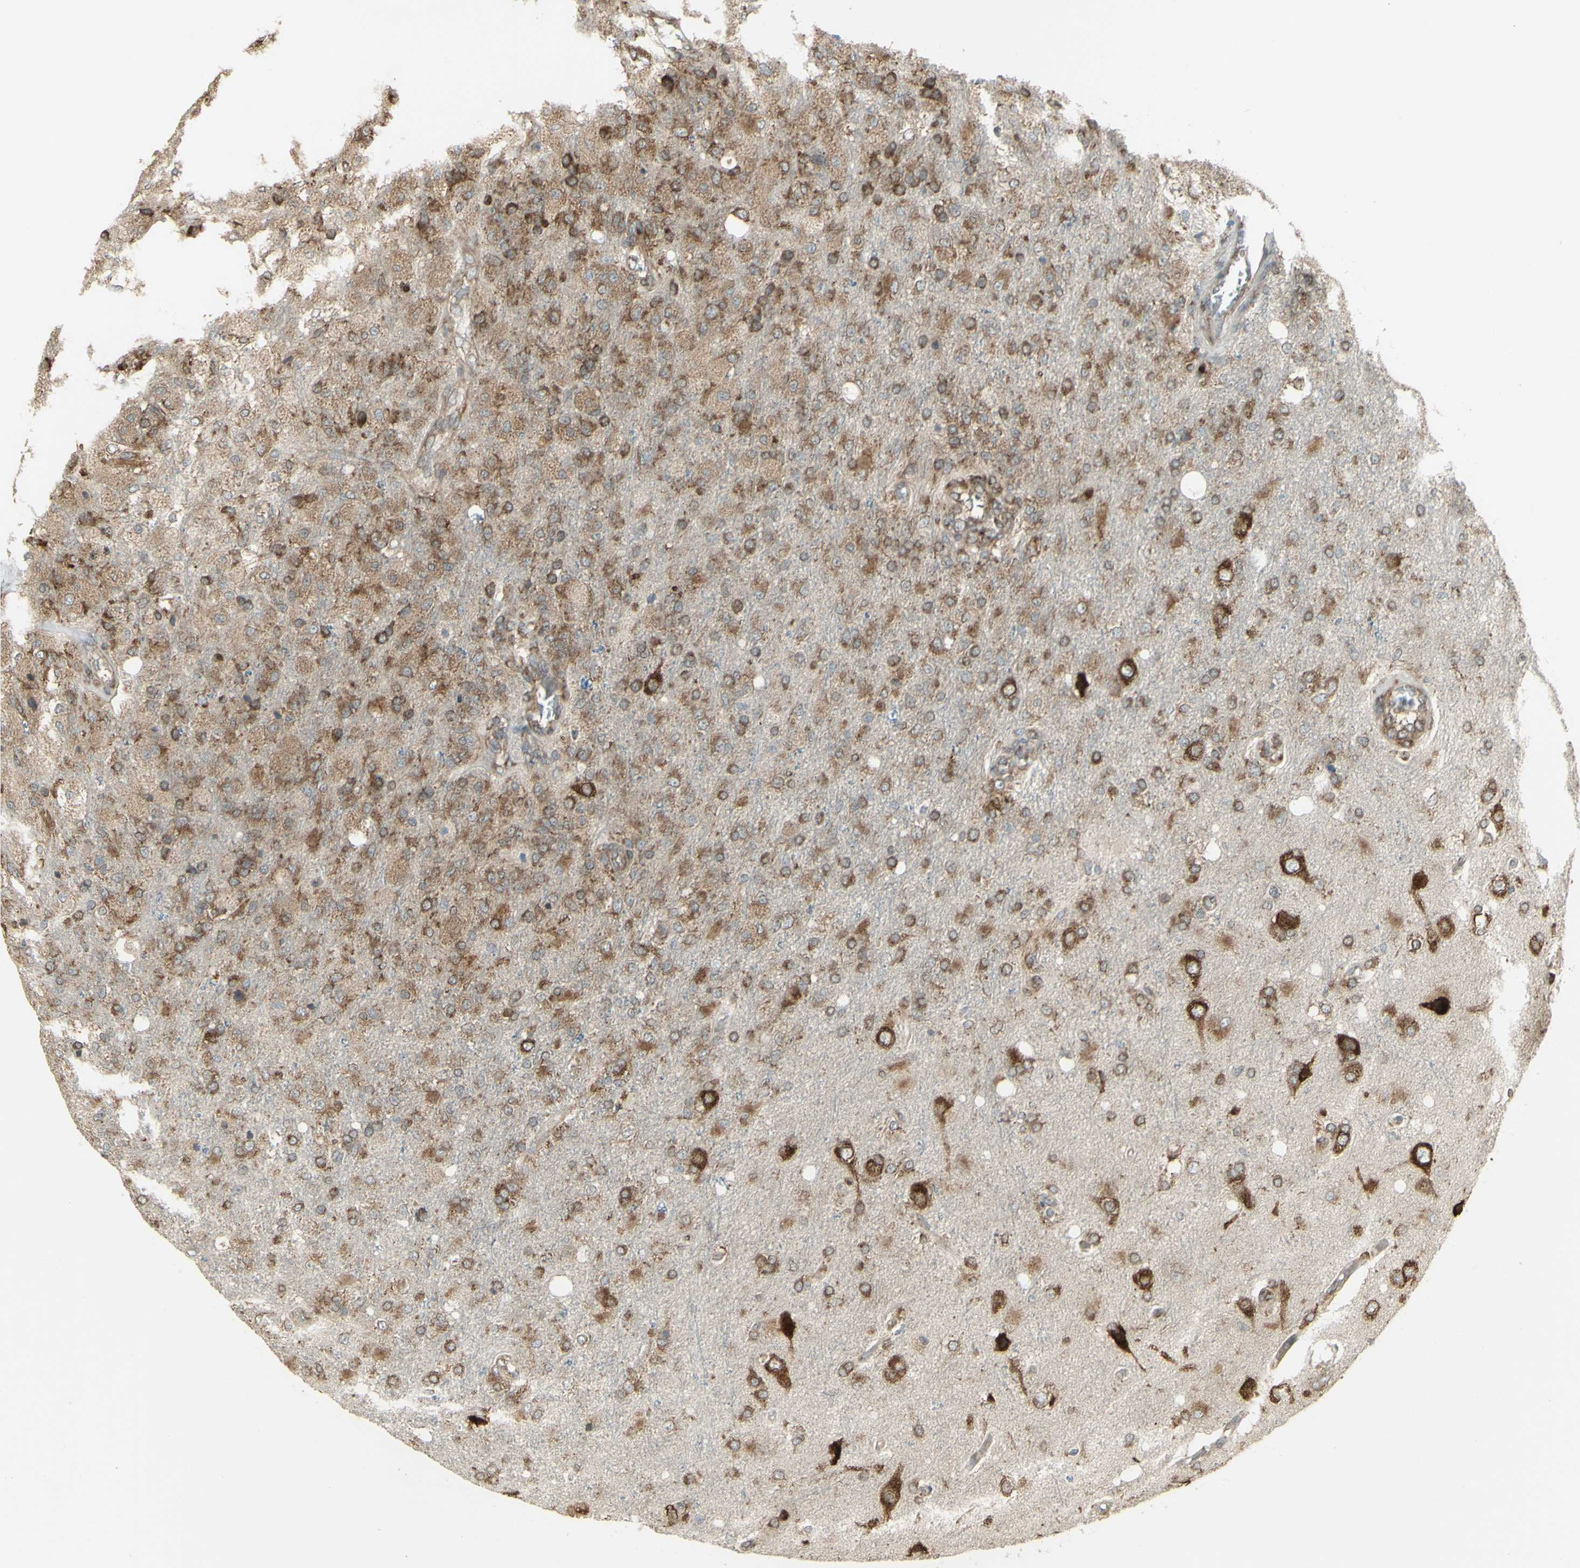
{"staining": {"intensity": "moderate", "quantity": ">75%", "location": "cytoplasmic/membranous"}, "tissue": "glioma", "cell_type": "Tumor cells", "image_type": "cancer", "snomed": [{"axis": "morphology", "description": "Normal tissue, NOS"}, {"axis": "morphology", "description": "Glioma, malignant, High grade"}, {"axis": "topography", "description": "Cerebral cortex"}], "caption": "Immunohistochemical staining of human glioma displays moderate cytoplasmic/membranous protein staining in about >75% of tumor cells.", "gene": "FKBP3", "patient": {"sex": "male", "age": 77}}